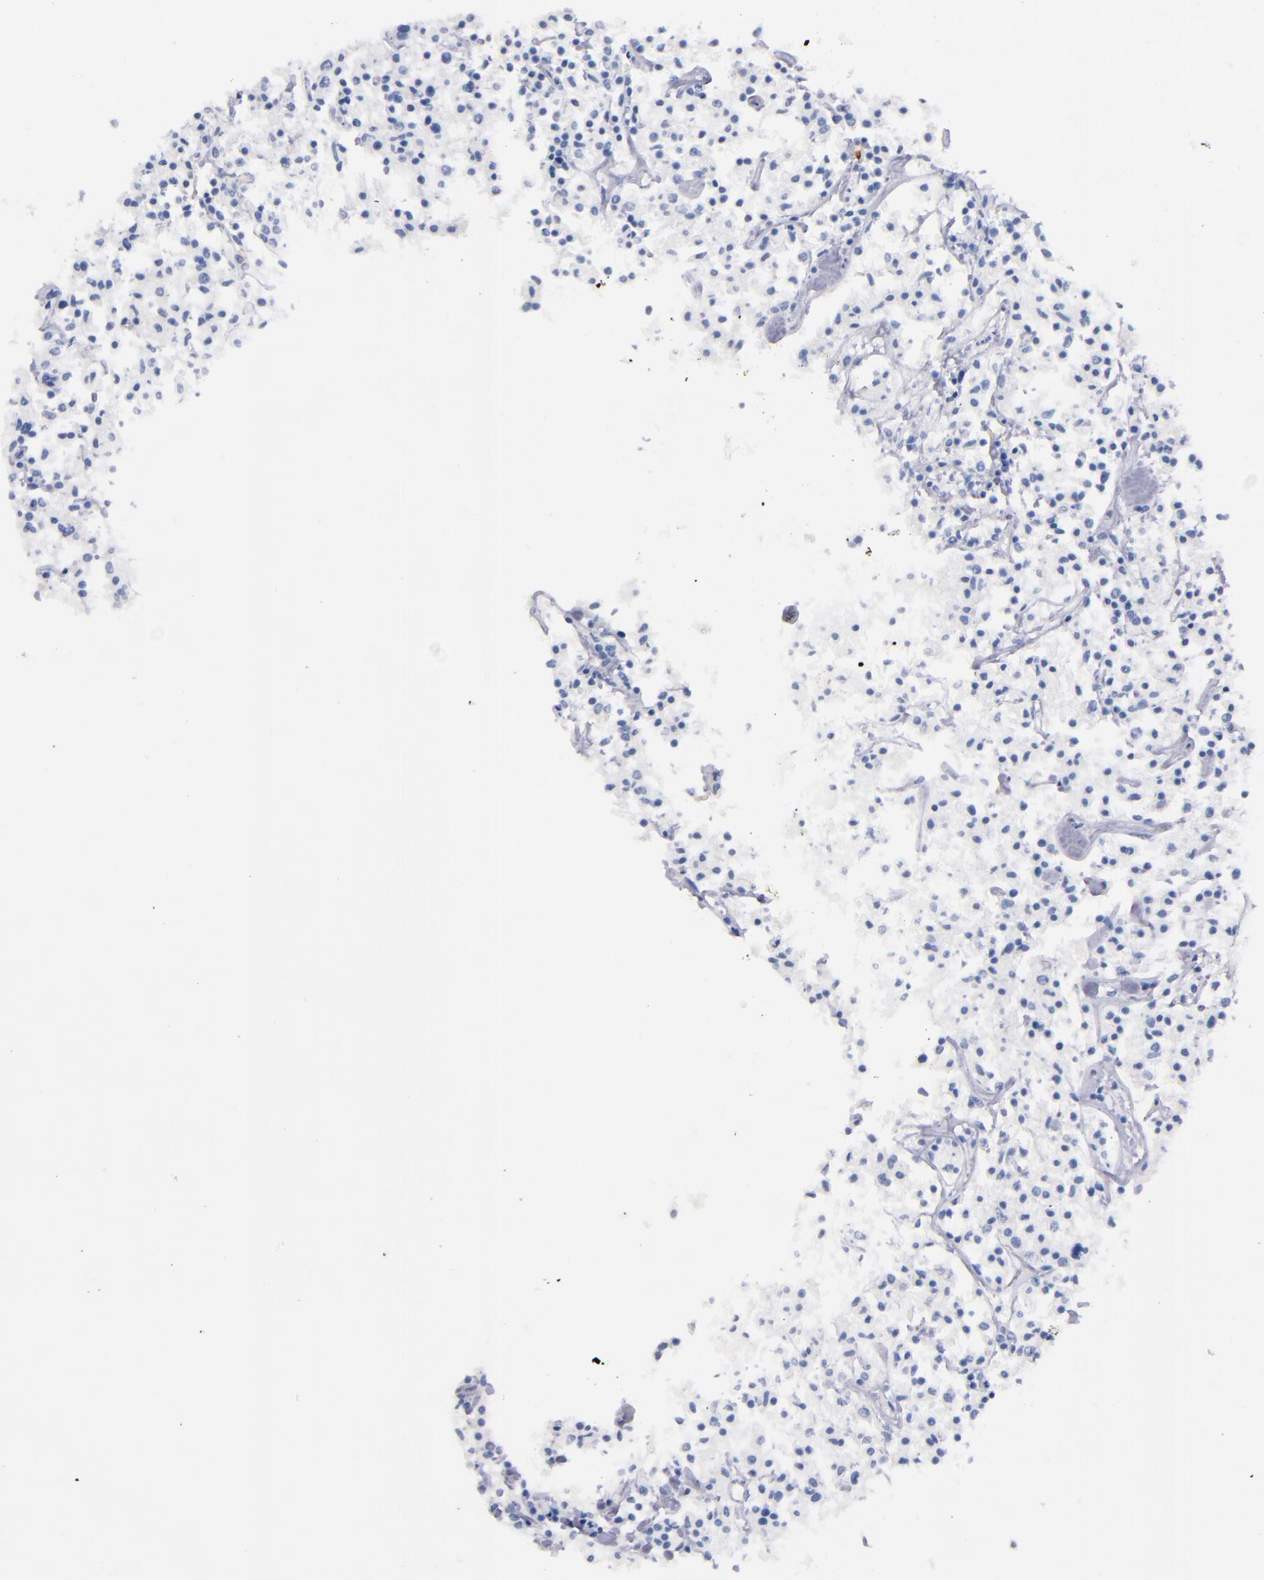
{"staining": {"intensity": "negative", "quantity": "none", "location": "none"}, "tissue": "lymphoma", "cell_type": "Tumor cells", "image_type": "cancer", "snomed": [{"axis": "morphology", "description": "Malignant lymphoma, non-Hodgkin's type, Low grade"}, {"axis": "topography", "description": "Small intestine"}], "caption": "IHC image of human low-grade malignant lymphoma, non-Hodgkin's type stained for a protein (brown), which exhibits no positivity in tumor cells.", "gene": "KIT", "patient": {"sex": "female", "age": 59}}